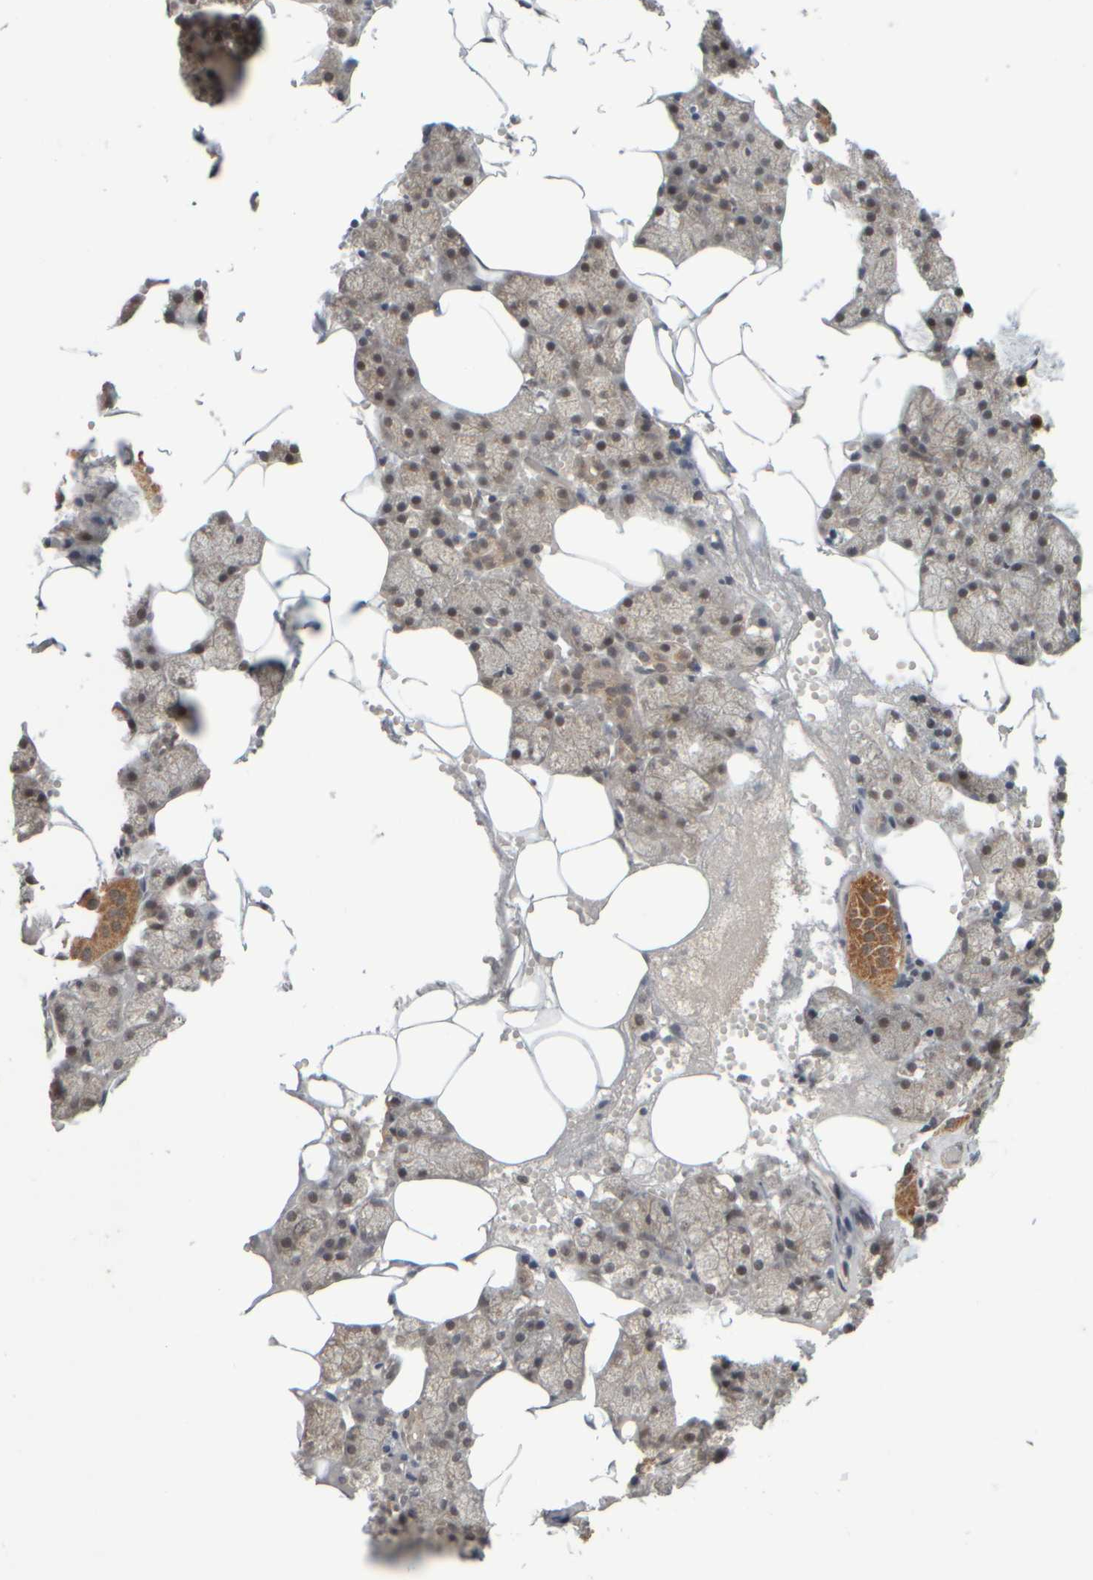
{"staining": {"intensity": "moderate", "quantity": "25%-75%", "location": "cytoplasmic/membranous"}, "tissue": "salivary gland", "cell_type": "Glandular cells", "image_type": "normal", "snomed": [{"axis": "morphology", "description": "Normal tissue, NOS"}, {"axis": "topography", "description": "Salivary gland"}], "caption": "Moderate cytoplasmic/membranous expression is present in about 25%-75% of glandular cells in normal salivary gland.", "gene": "SYNRG", "patient": {"sex": "male", "age": 62}}